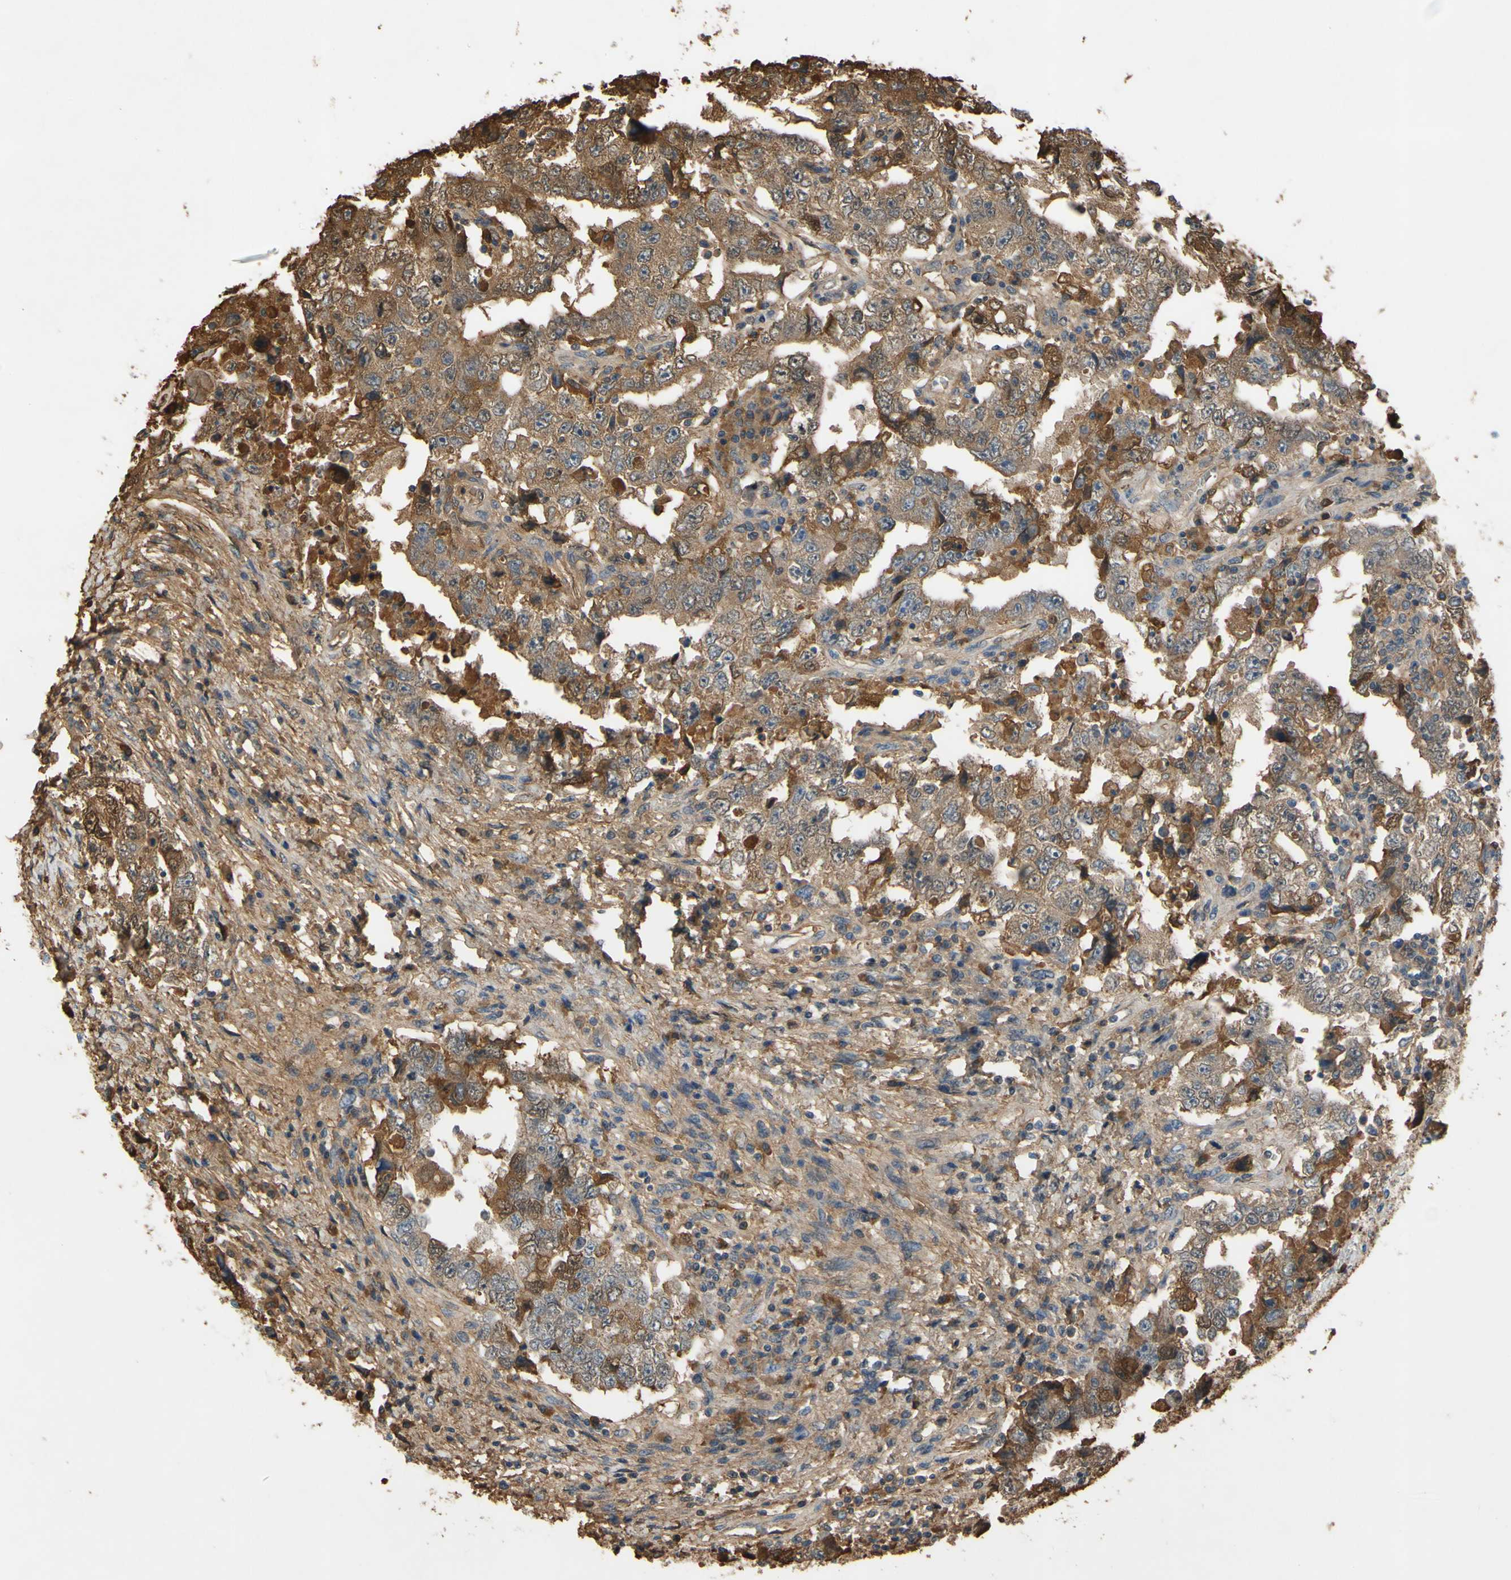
{"staining": {"intensity": "moderate", "quantity": "25%-75%", "location": "cytoplasmic/membranous"}, "tissue": "testis cancer", "cell_type": "Tumor cells", "image_type": "cancer", "snomed": [{"axis": "morphology", "description": "Carcinoma, Embryonal, NOS"}, {"axis": "topography", "description": "Testis"}], "caption": "Testis cancer (embryonal carcinoma) stained with a protein marker exhibits moderate staining in tumor cells.", "gene": "TIMP2", "patient": {"sex": "male", "age": 26}}